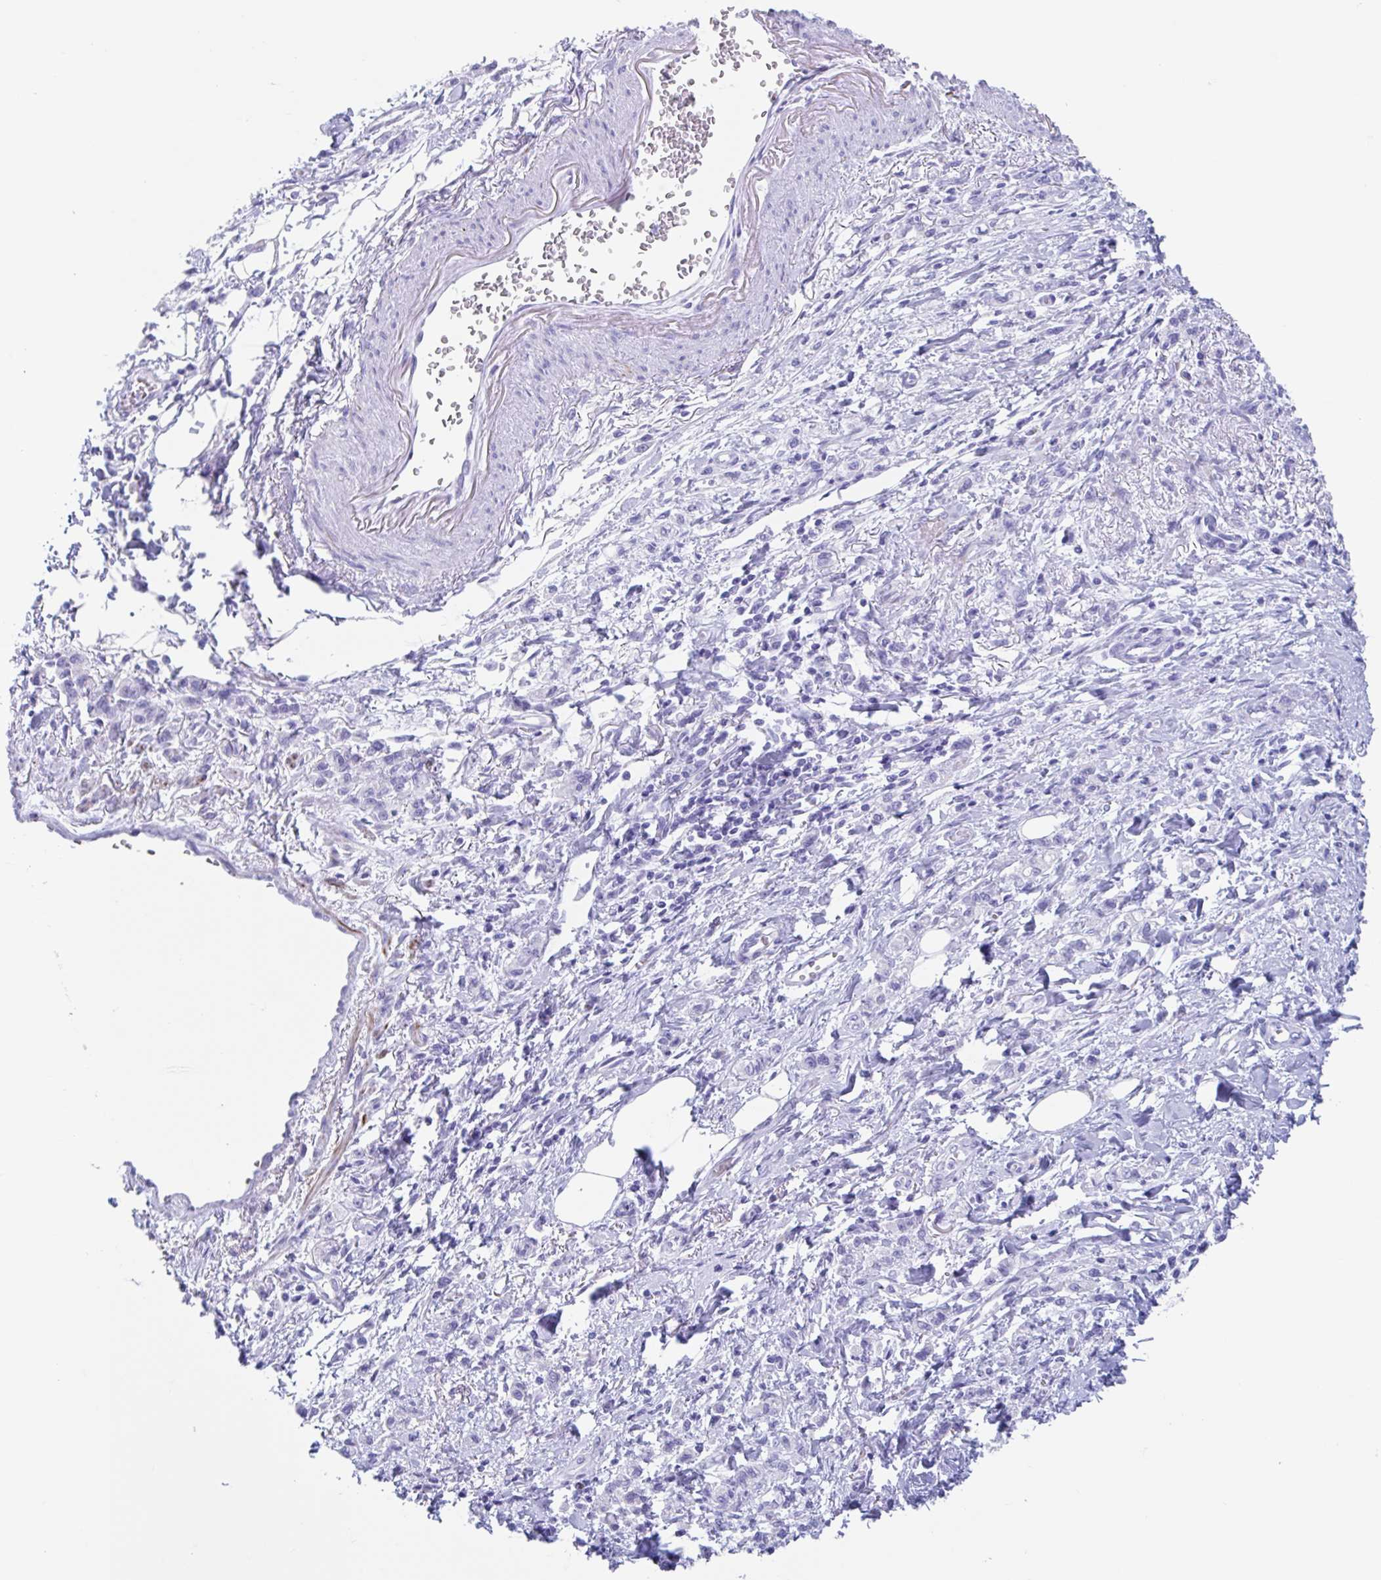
{"staining": {"intensity": "negative", "quantity": "none", "location": "none"}, "tissue": "stomach cancer", "cell_type": "Tumor cells", "image_type": "cancer", "snomed": [{"axis": "morphology", "description": "Adenocarcinoma, NOS"}, {"axis": "topography", "description": "Stomach"}], "caption": "DAB immunohistochemical staining of human adenocarcinoma (stomach) displays no significant staining in tumor cells.", "gene": "CPTP", "patient": {"sex": "male", "age": 77}}